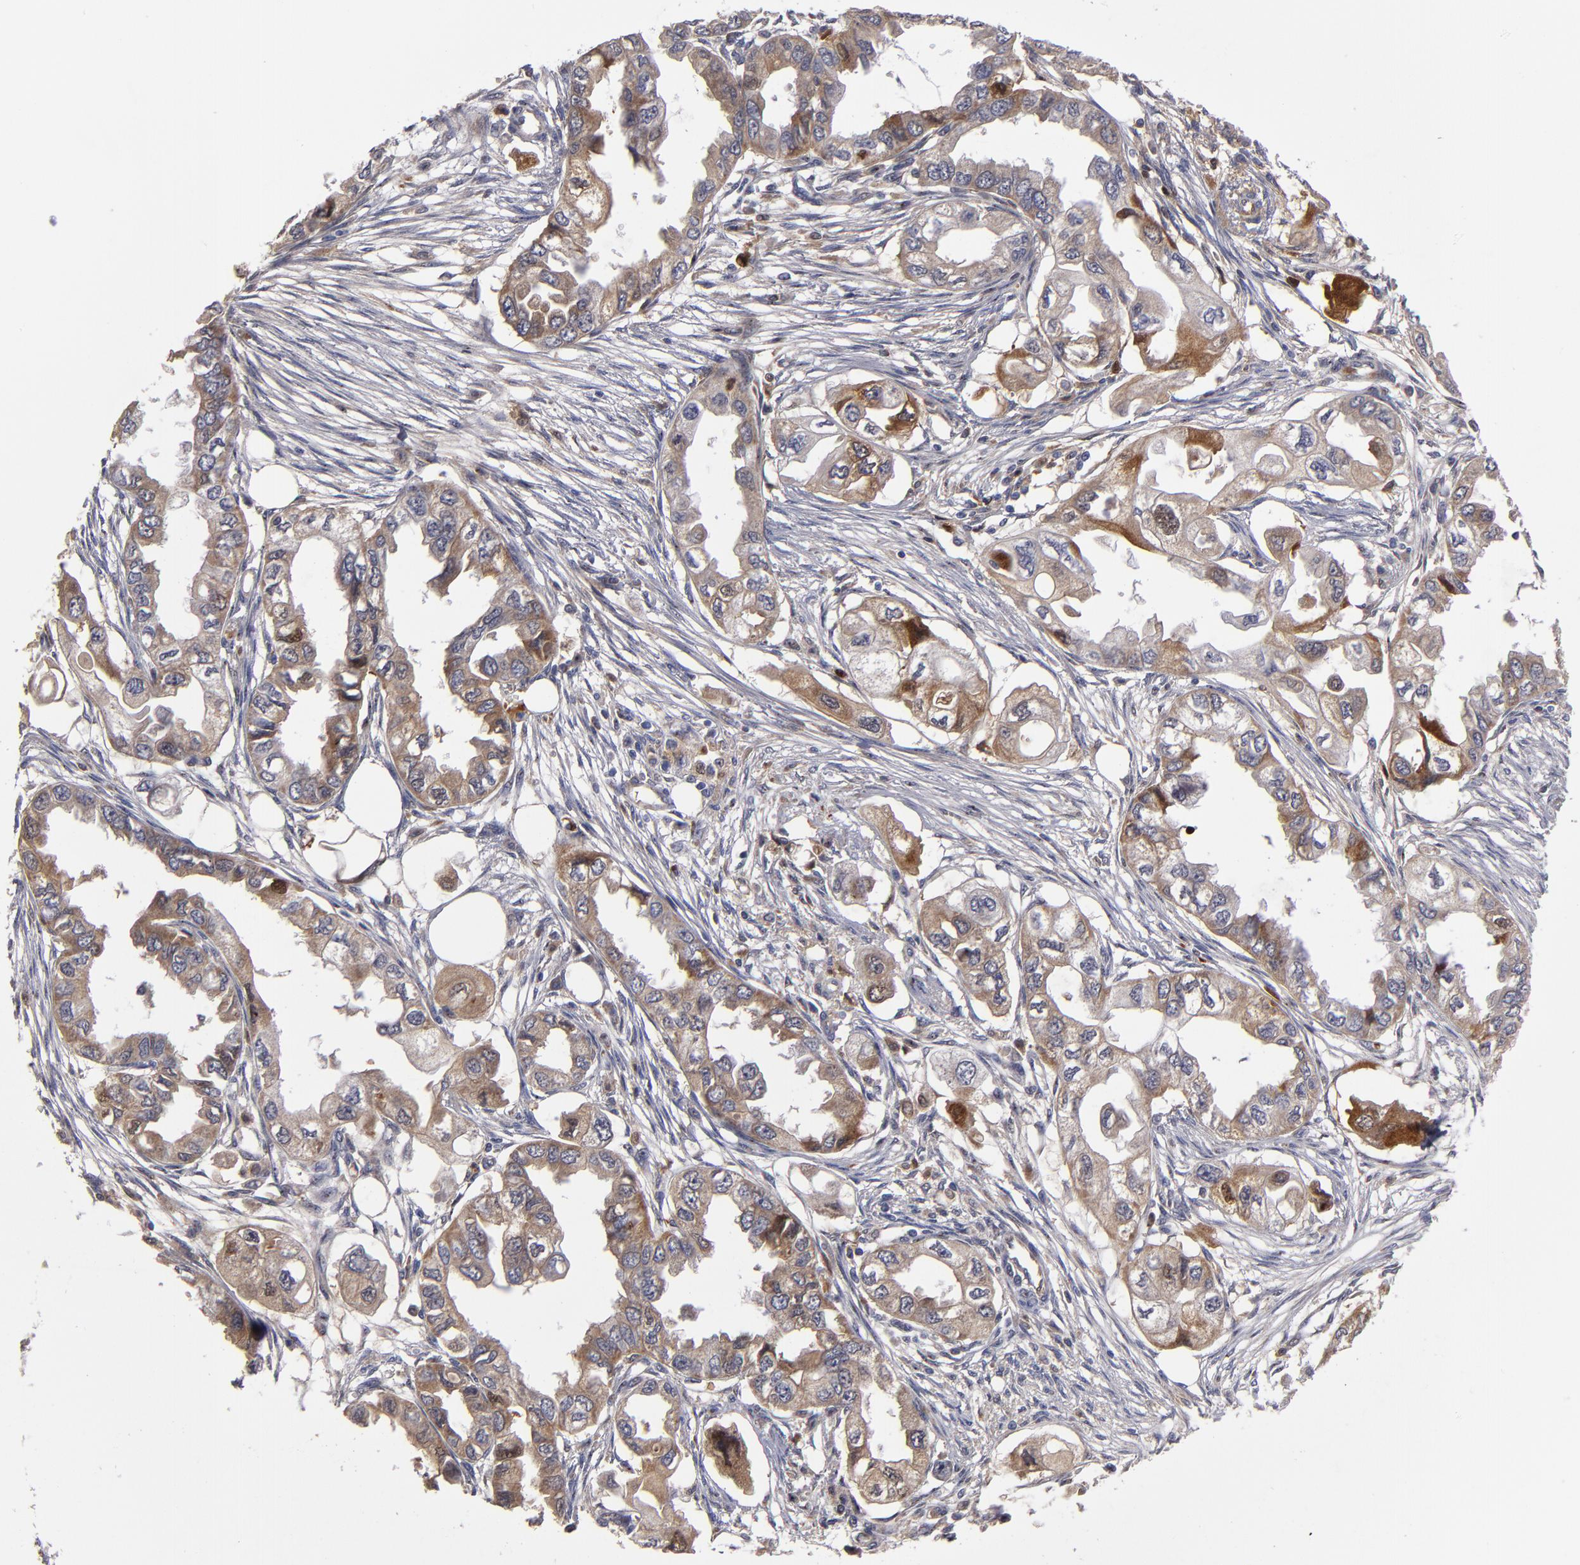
{"staining": {"intensity": "moderate", "quantity": ">75%", "location": "cytoplasmic/membranous"}, "tissue": "endometrial cancer", "cell_type": "Tumor cells", "image_type": "cancer", "snomed": [{"axis": "morphology", "description": "Adenocarcinoma, NOS"}, {"axis": "topography", "description": "Endometrium"}], "caption": "This is an image of immunohistochemistry (IHC) staining of endometrial cancer, which shows moderate staining in the cytoplasmic/membranous of tumor cells.", "gene": "EXD2", "patient": {"sex": "female", "age": 67}}